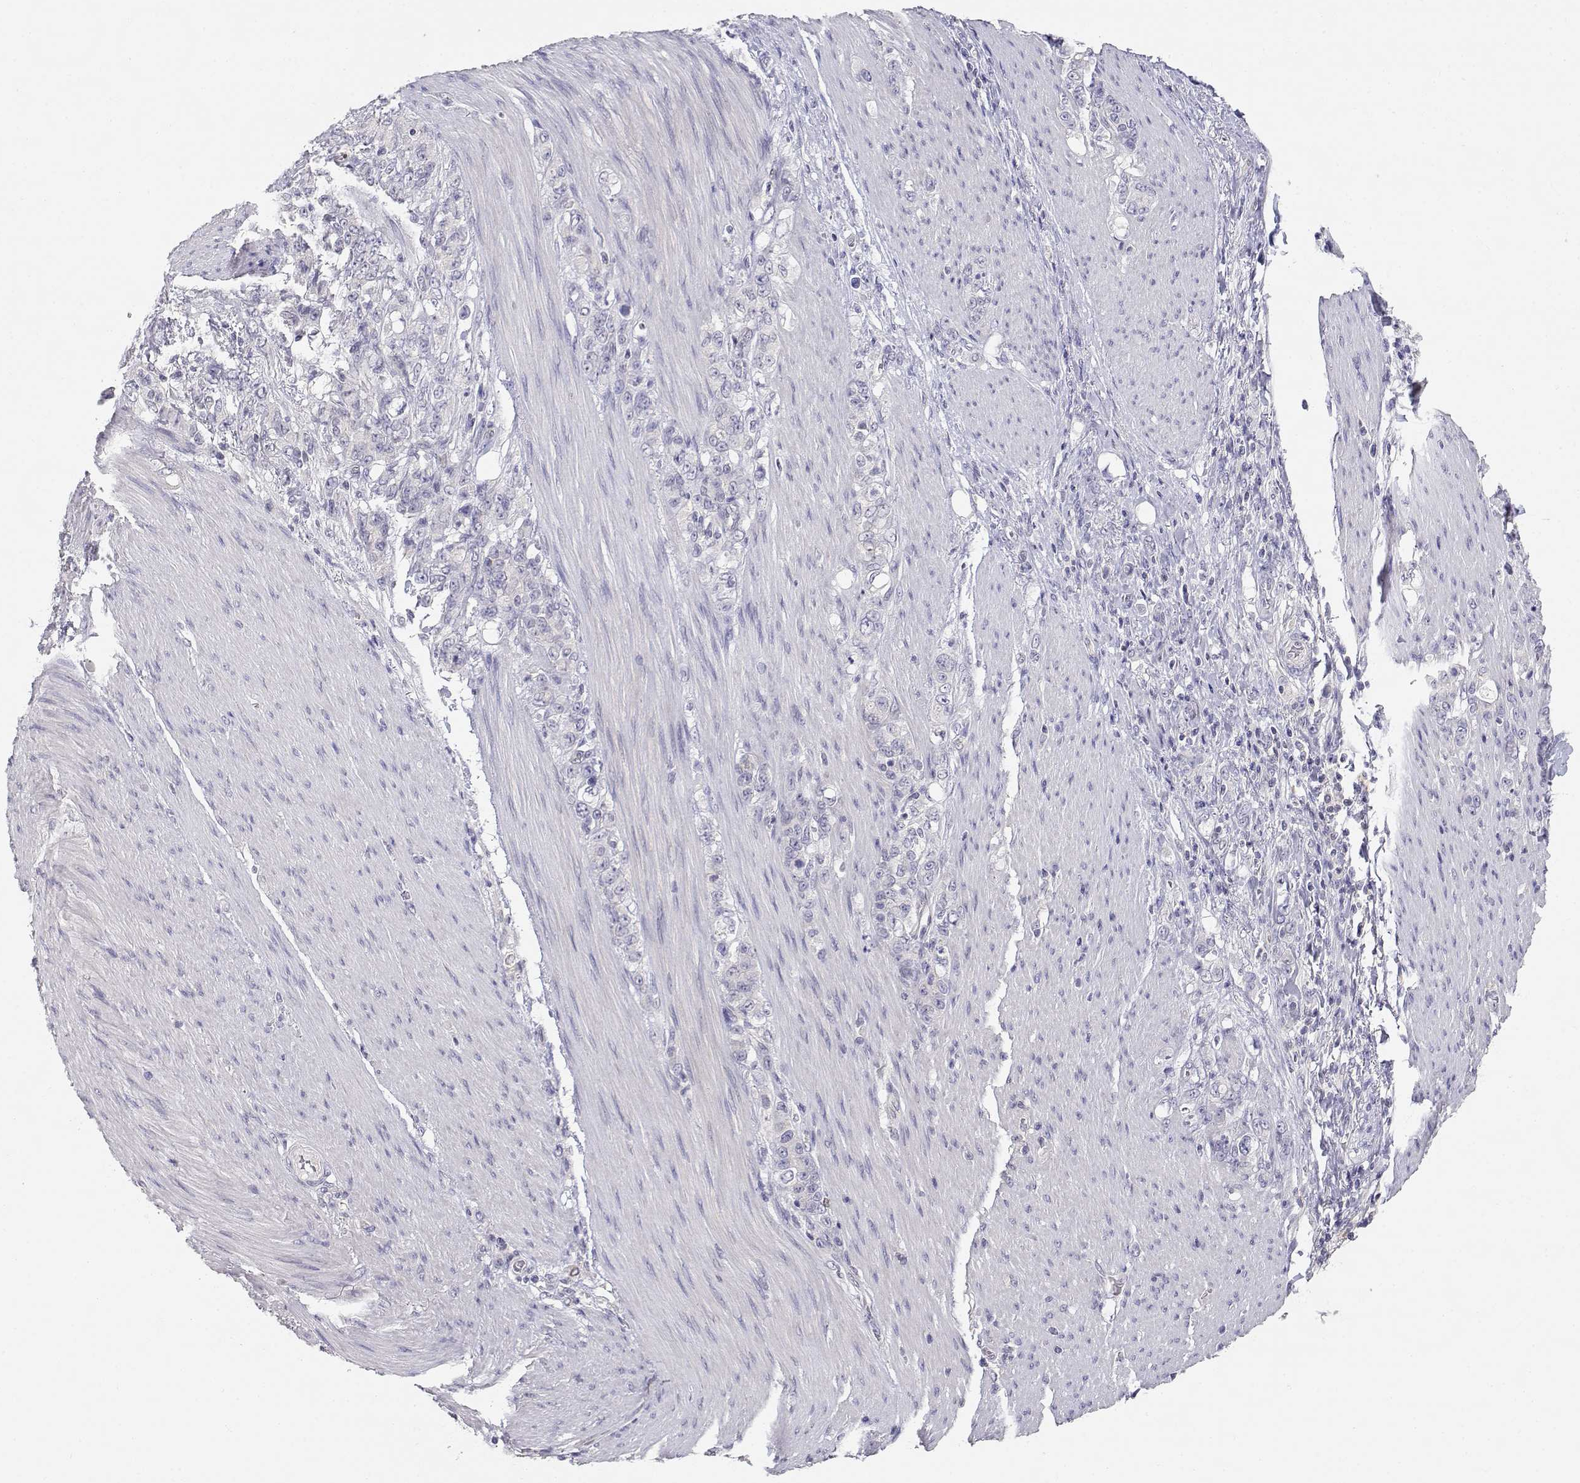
{"staining": {"intensity": "negative", "quantity": "none", "location": "none"}, "tissue": "stomach cancer", "cell_type": "Tumor cells", "image_type": "cancer", "snomed": [{"axis": "morphology", "description": "Adenocarcinoma, NOS"}, {"axis": "topography", "description": "Stomach"}], "caption": "A micrograph of stomach adenocarcinoma stained for a protein reveals no brown staining in tumor cells.", "gene": "ADA", "patient": {"sex": "female", "age": 79}}